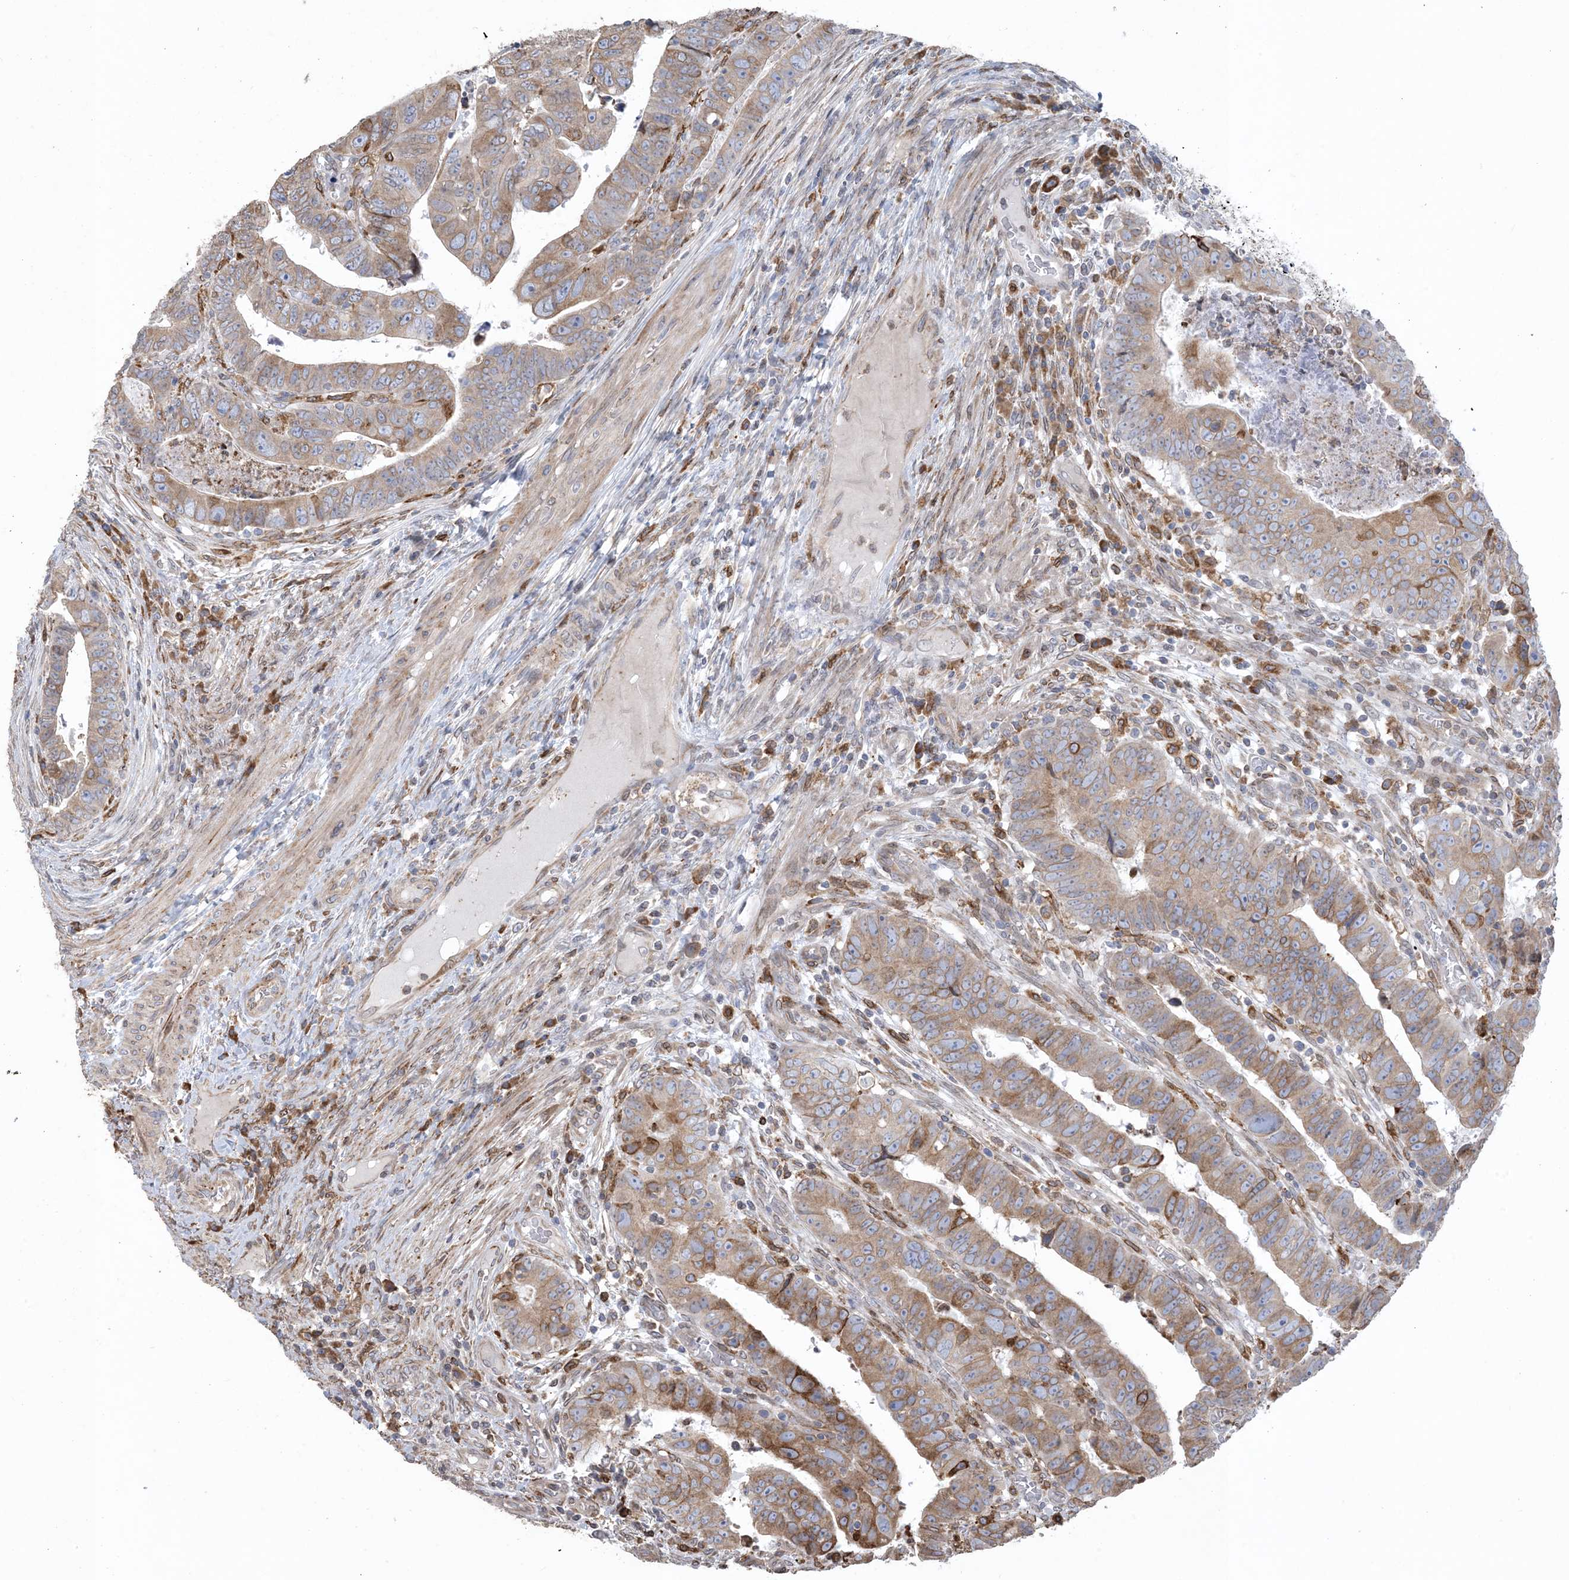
{"staining": {"intensity": "moderate", "quantity": ">75%", "location": "cytoplasmic/membranous"}, "tissue": "colorectal cancer", "cell_type": "Tumor cells", "image_type": "cancer", "snomed": [{"axis": "morphology", "description": "Normal tissue, NOS"}, {"axis": "morphology", "description": "Adenocarcinoma, NOS"}, {"axis": "topography", "description": "Rectum"}], "caption": "This is an image of immunohistochemistry staining of colorectal cancer (adenocarcinoma), which shows moderate expression in the cytoplasmic/membranous of tumor cells.", "gene": "SHANK1", "patient": {"sex": "female", "age": 65}}